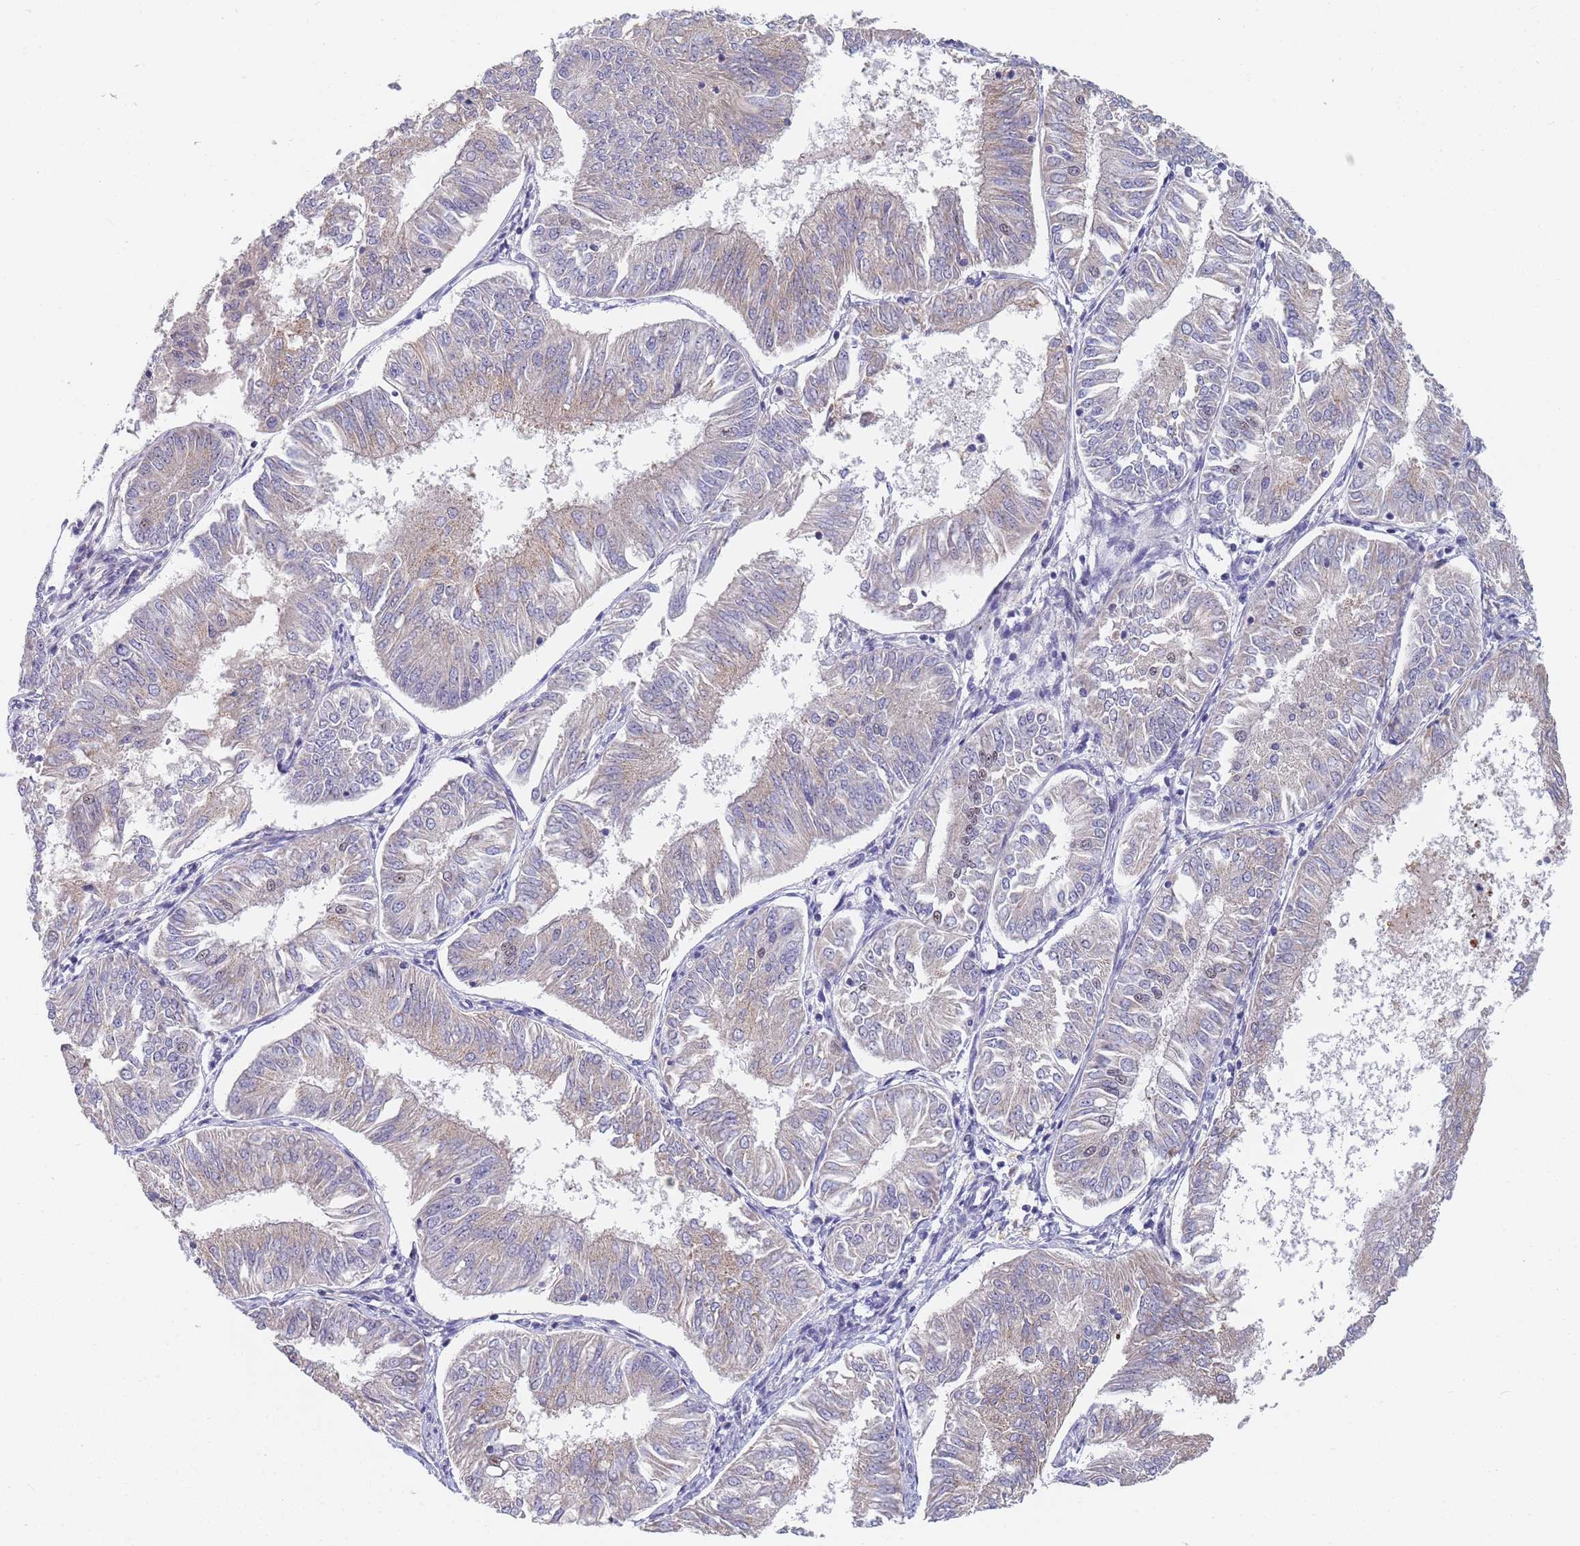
{"staining": {"intensity": "weak", "quantity": "<25%", "location": "nuclear"}, "tissue": "endometrial cancer", "cell_type": "Tumor cells", "image_type": "cancer", "snomed": [{"axis": "morphology", "description": "Adenocarcinoma, NOS"}, {"axis": "topography", "description": "Endometrium"}], "caption": "High magnification brightfield microscopy of endometrial cancer stained with DAB (brown) and counterstained with hematoxylin (blue): tumor cells show no significant expression. (Stains: DAB (3,3'-diaminobenzidine) immunohistochemistry with hematoxylin counter stain, Microscopy: brightfield microscopy at high magnification).", "gene": "PLCL2", "patient": {"sex": "female", "age": 58}}